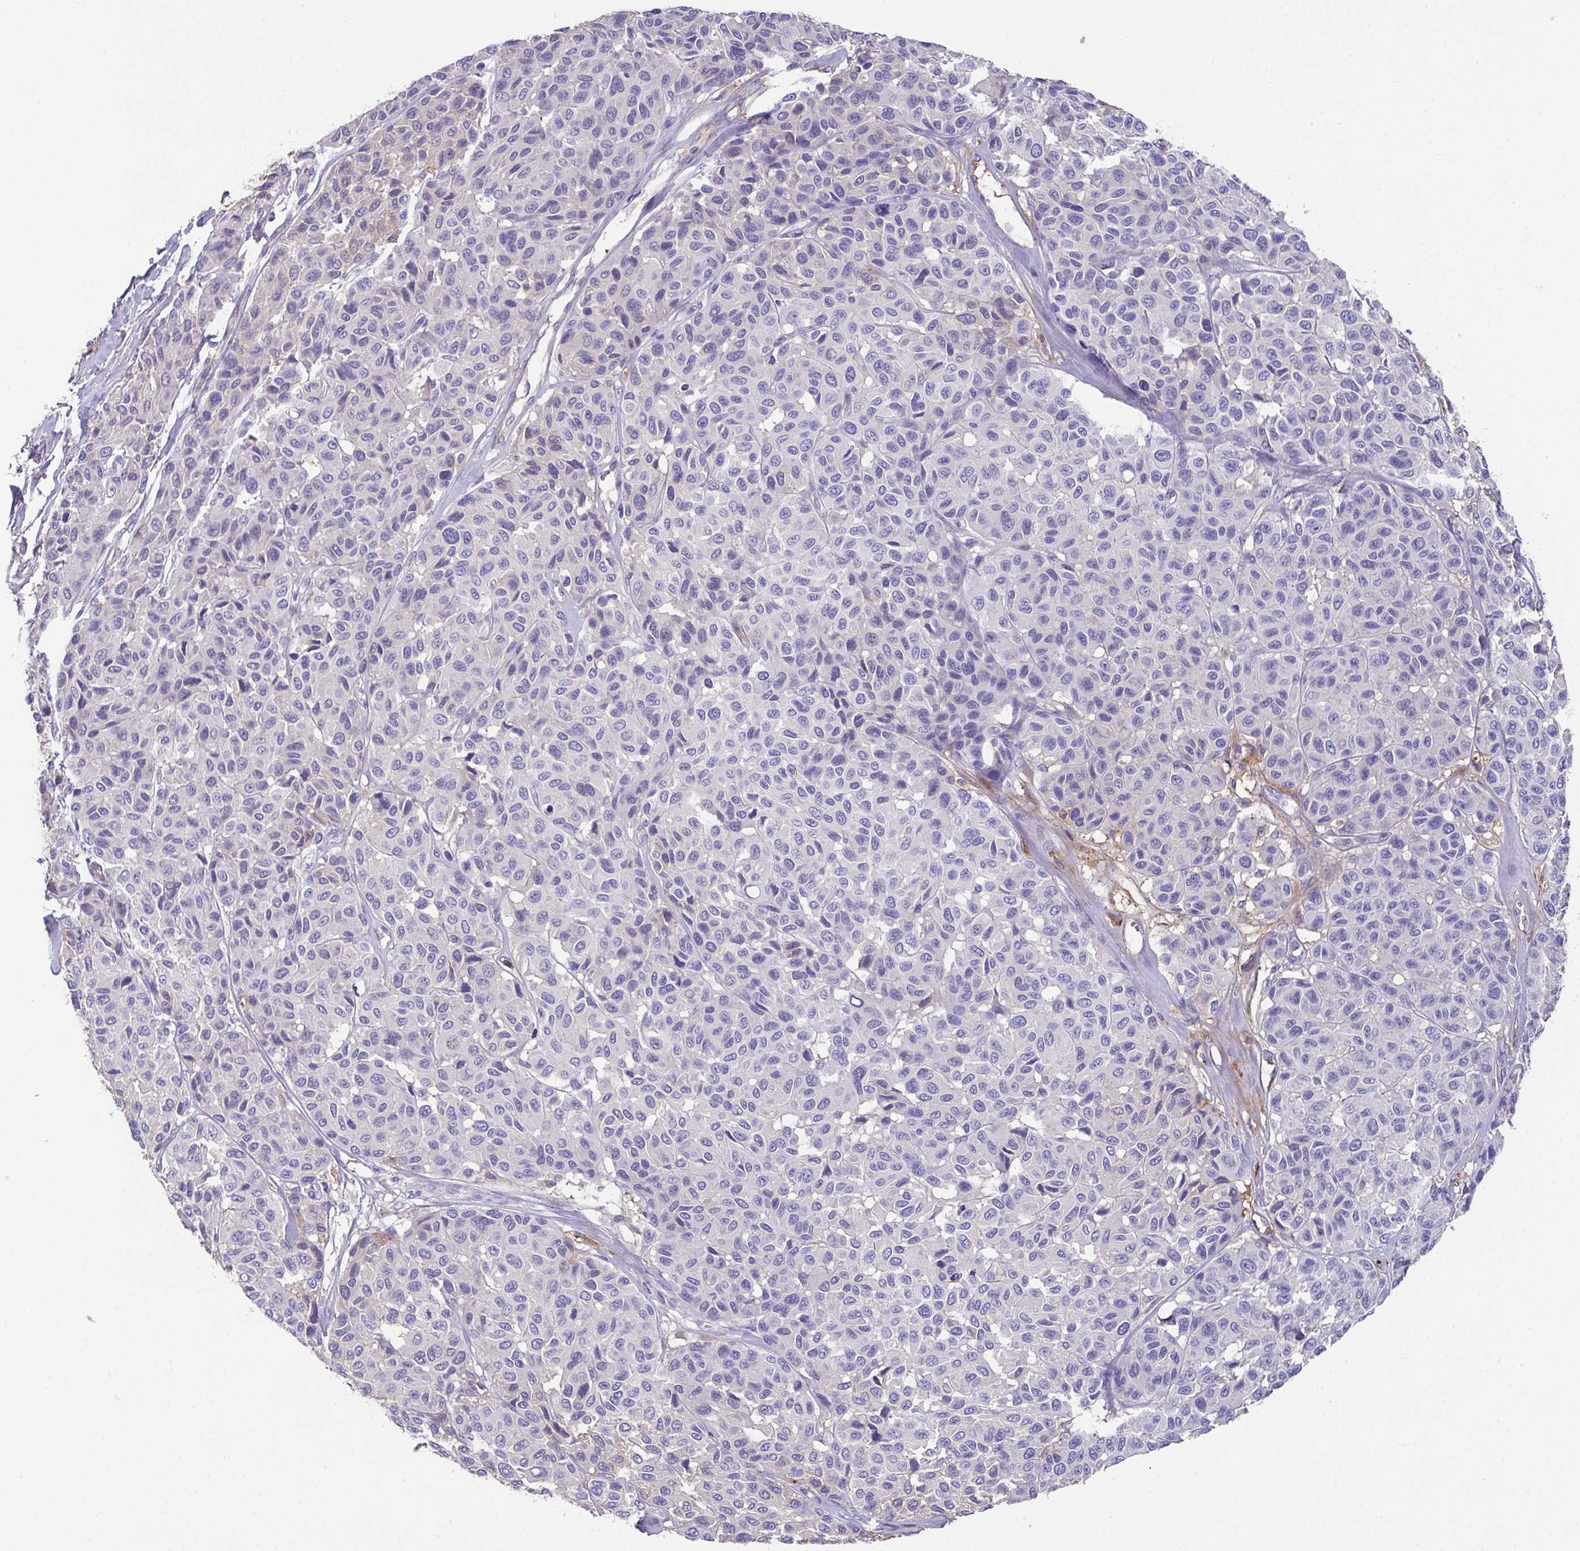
{"staining": {"intensity": "negative", "quantity": "none", "location": "none"}, "tissue": "melanoma", "cell_type": "Tumor cells", "image_type": "cancer", "snomed": [{"axis": "morphology", "description": "Malignant melanoma, NOS"}, {"axis": "topography", "description": "Skin"}], "caption": "The histopathology image demonstrates no significant staining in tumor cells of melanoma.", "gene": "ZNF813", "patient": {"sex": "female", "age": 66}}